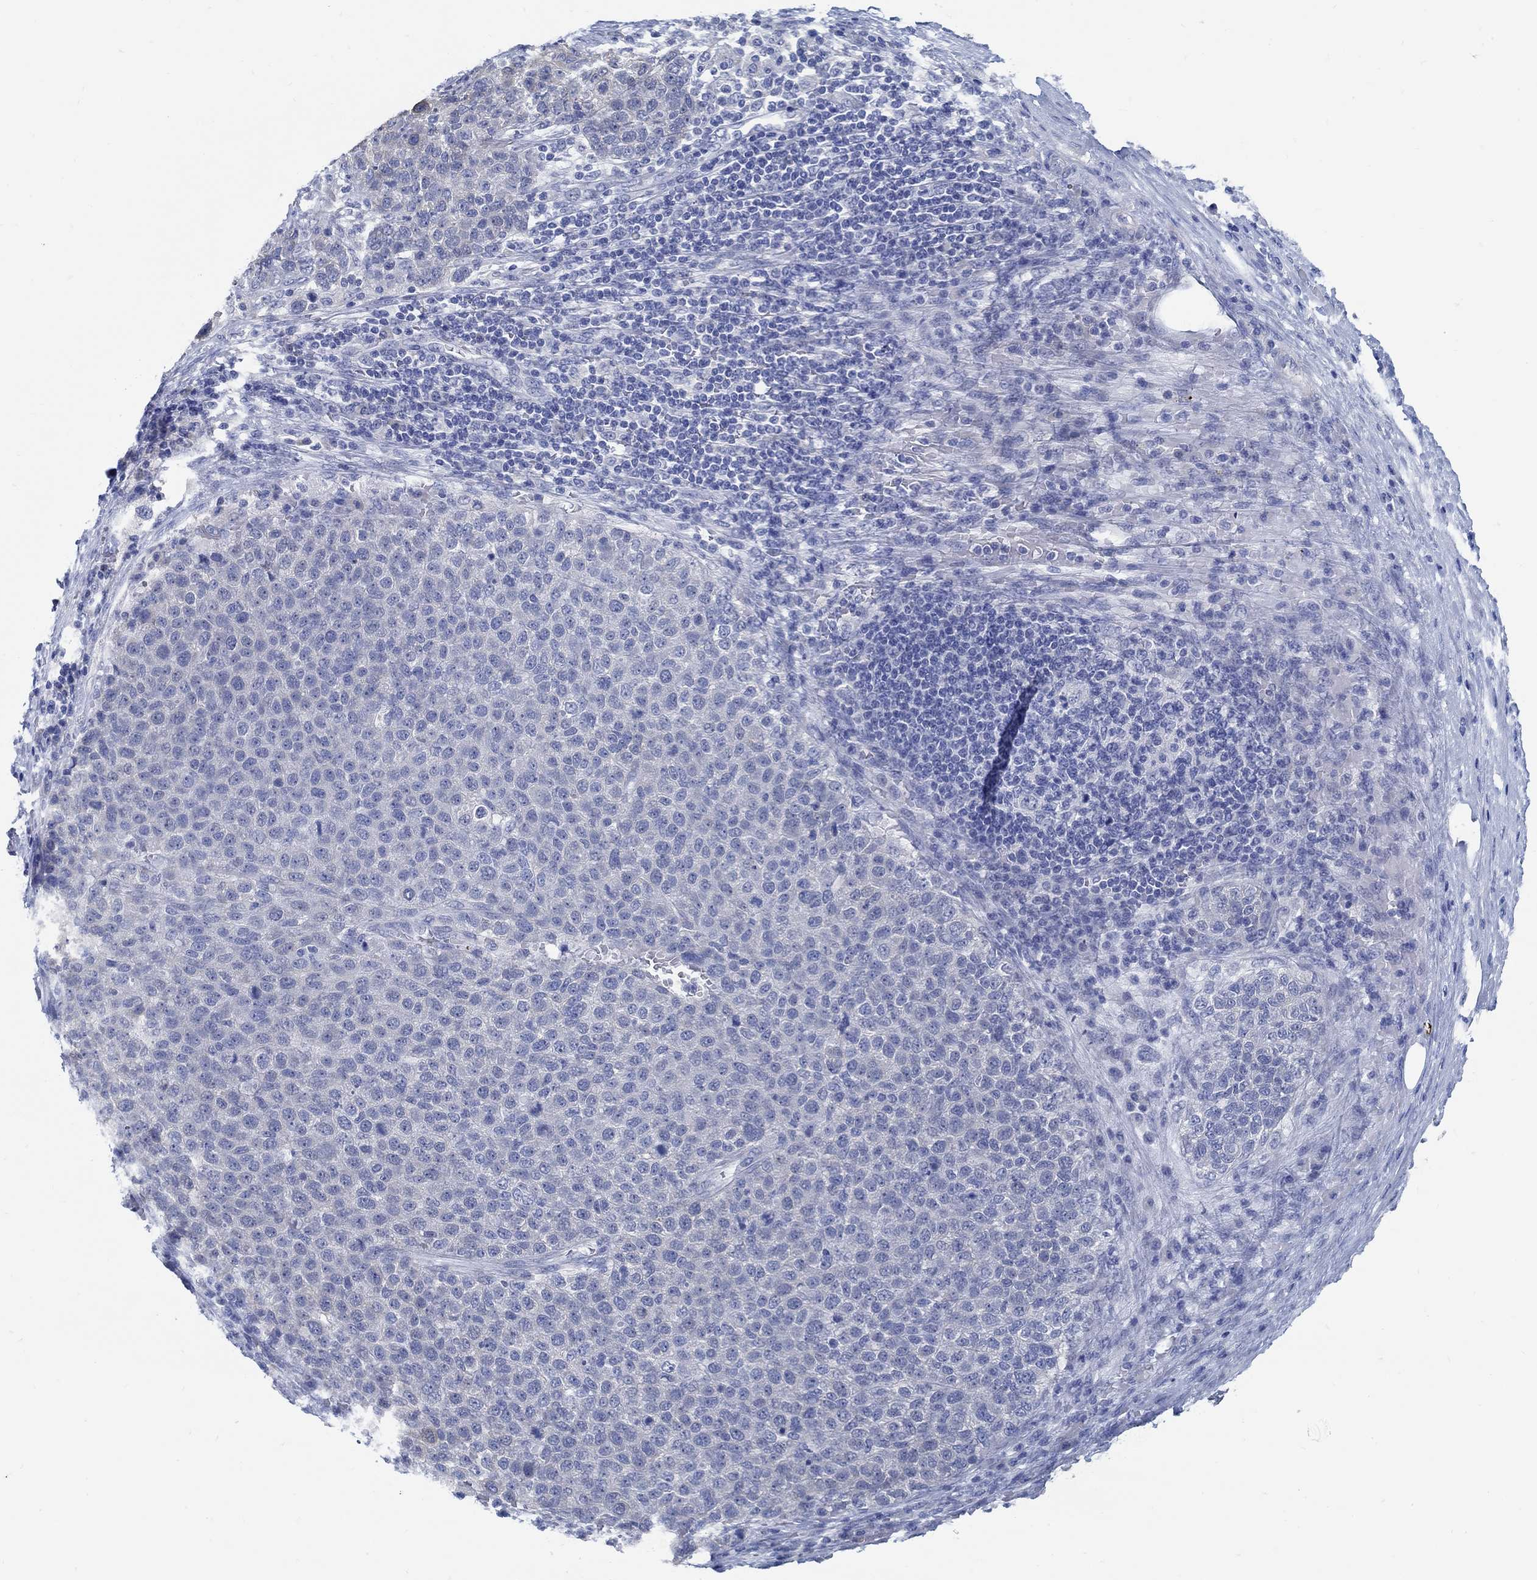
{"staining": {"intensity": "negative", "quantity": "none", "location": "none"}, "tissue": "pancreatic cancer", "cell_type": "Tumor cells", "image_type": "cancer", "snomed": [{"axis": "morphology", "description": "Adenocarcinoma, NOS"}, {"axis": "topography", "description": "Pancreas"}], "caption": "High power microscopy image of an immunohistochemistry micrograph of pancreatic cancer, revealing no significant expression in tumor cells.", "gene": "C15orf39", "patient": {"sex": "female", "age": 61}}